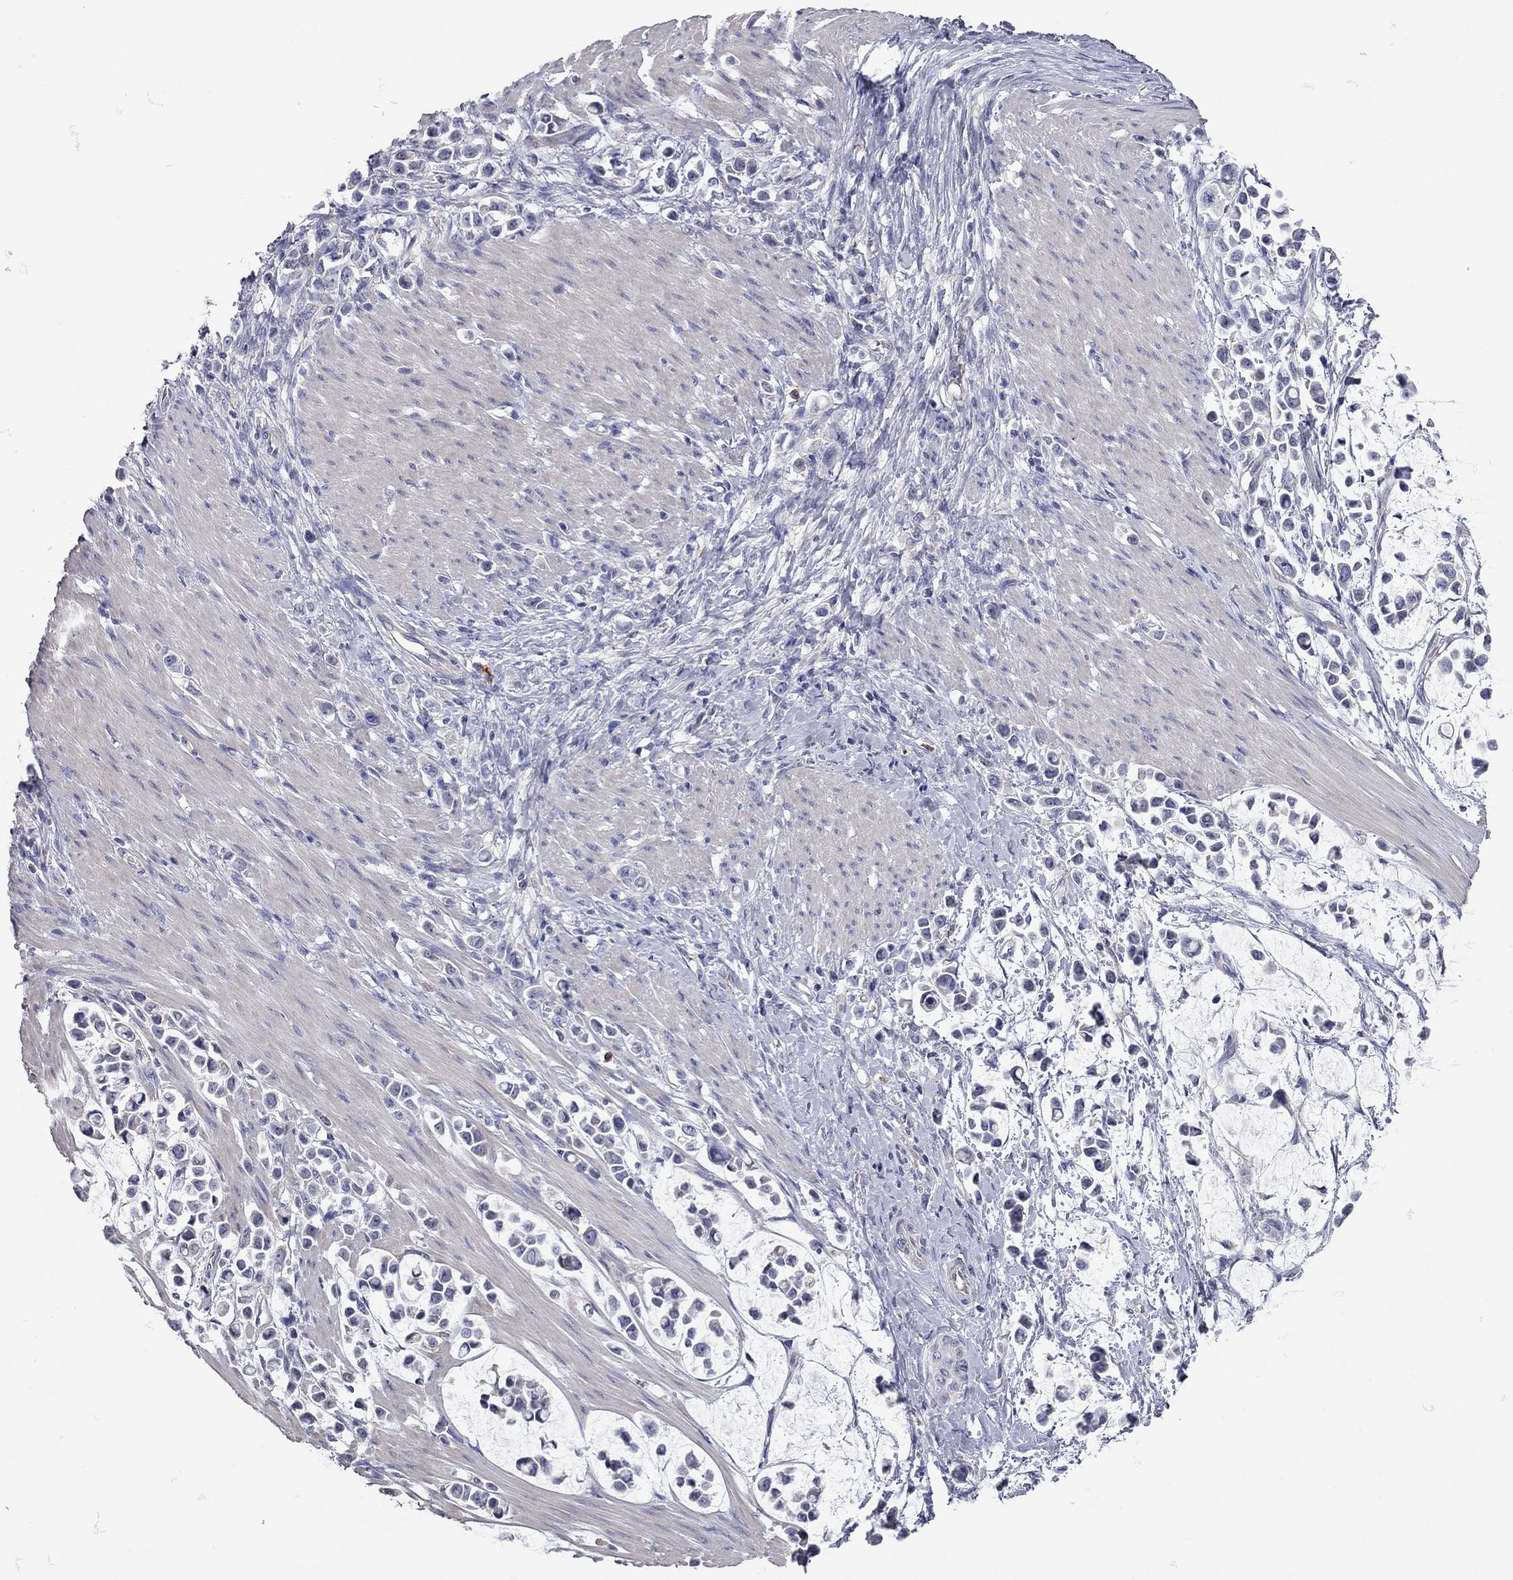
{"staining": {"intensity": "negative", "quantity": "none", "location": "none"}, "tissue": "stomach cancer", "cell_type": "Tumor cells", "image_type": "cancer", "snomed": [{"axis": "morphology", "description": "Adenocarcinoma, NOS"}, {"axis": "topography", "description": "Stomach"}], "caption": "An IHC image of stomach cancer is shown. There is no staining in tumor cells of stomach cancer.", "gene": "C10orf90", "patient": {"sex": "male", "age": 82}}